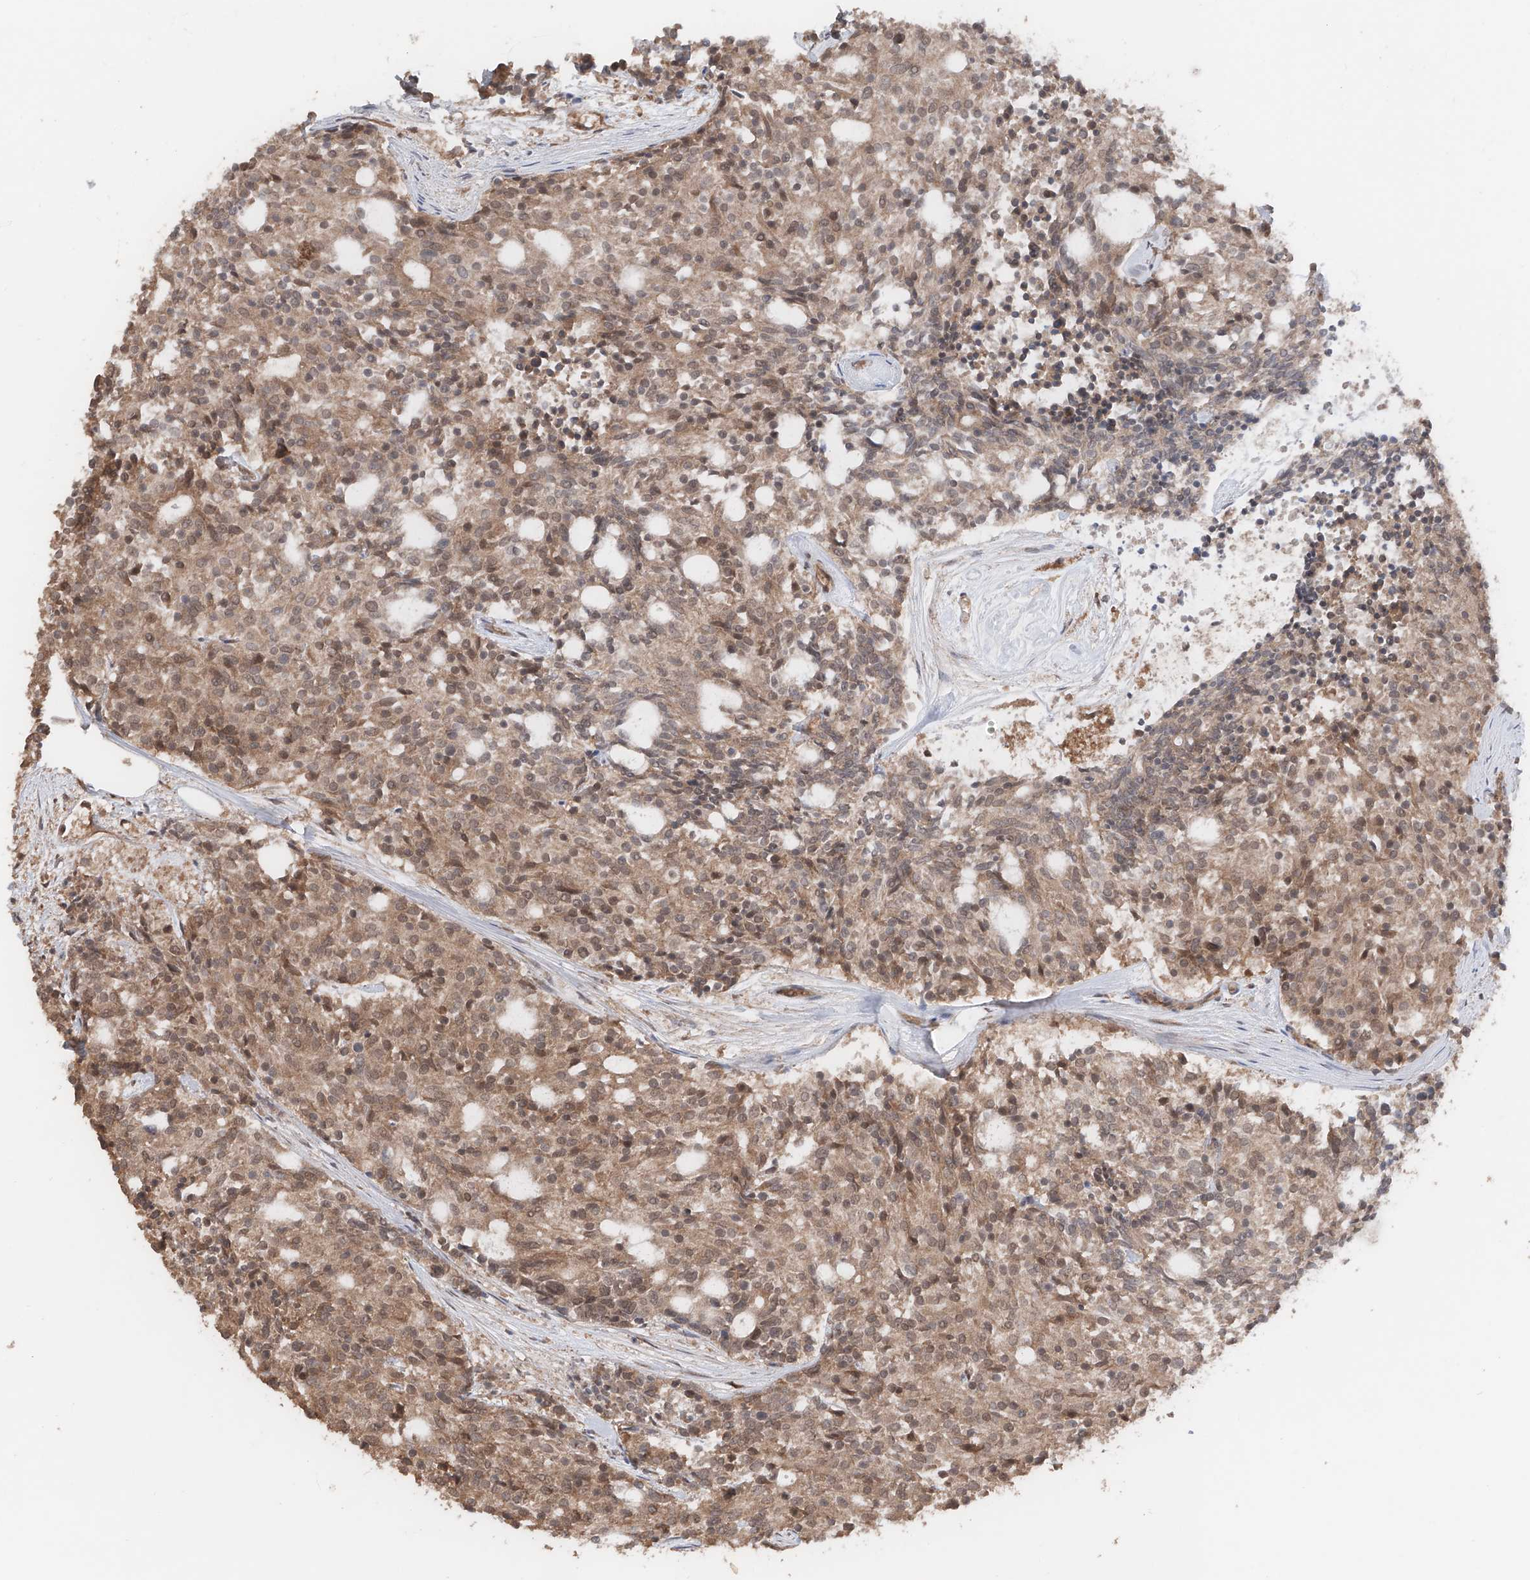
{"staining": {"intensity": "moderate", "quantity": ">75%", "location": "cytoplasmic/membranous"}, "tissue": "carcinoid", "cell_type": "Tumor cells", "image_type": "cancer", "snomed": [{"axis": "morphology", "description": "Carcinoid, malignant, NOS"}, {"axis": "topography", "description": "Pancreas"}], "caption": "Immunohistochemical staining of carcinoid displays medium levels of moderate cytoplasmic/membranous protein staining in approximately >75% of tumor cells.", "gene": "FAM135A", "patient": {"sex": "female", "age": 54}}